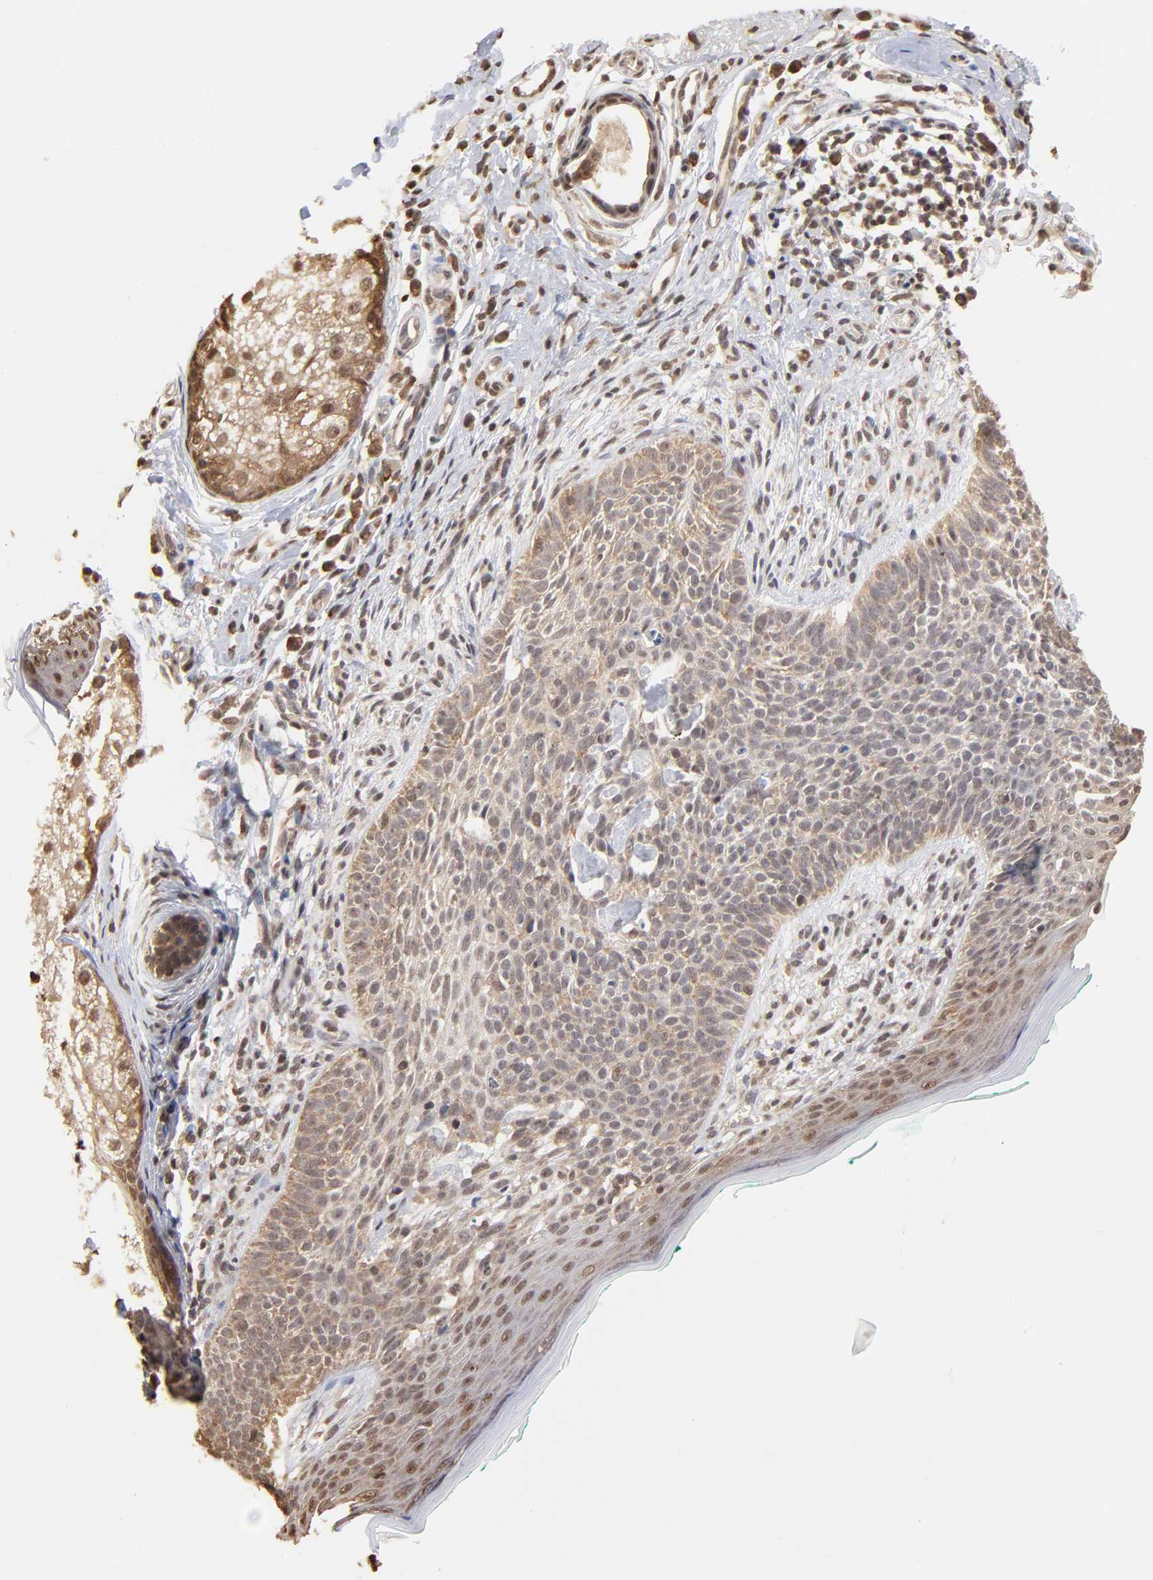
{"staining": {"intensity": "weak", "quantity": "25%-75%", "location": "nuclear"}, "tissue": "skin cancer", "cell_type": "Tumor cells", "image_type": "cancer", "snomed": [{"axis": "morphology", "description": "Normal tissue, NOS"}, {"axis": "morphology", "description": "Basal cell carcinoma"}, {"axis": "topography", "description": "Skin"}], "caption": "Protein expression analysis of human basal cell carcinoma (skin) reveals weak nuclear positivity in approximately 25%-75% of tumor cells.", "gene": "BRPF1", "patient": {"sex": "male", "age": 76}}